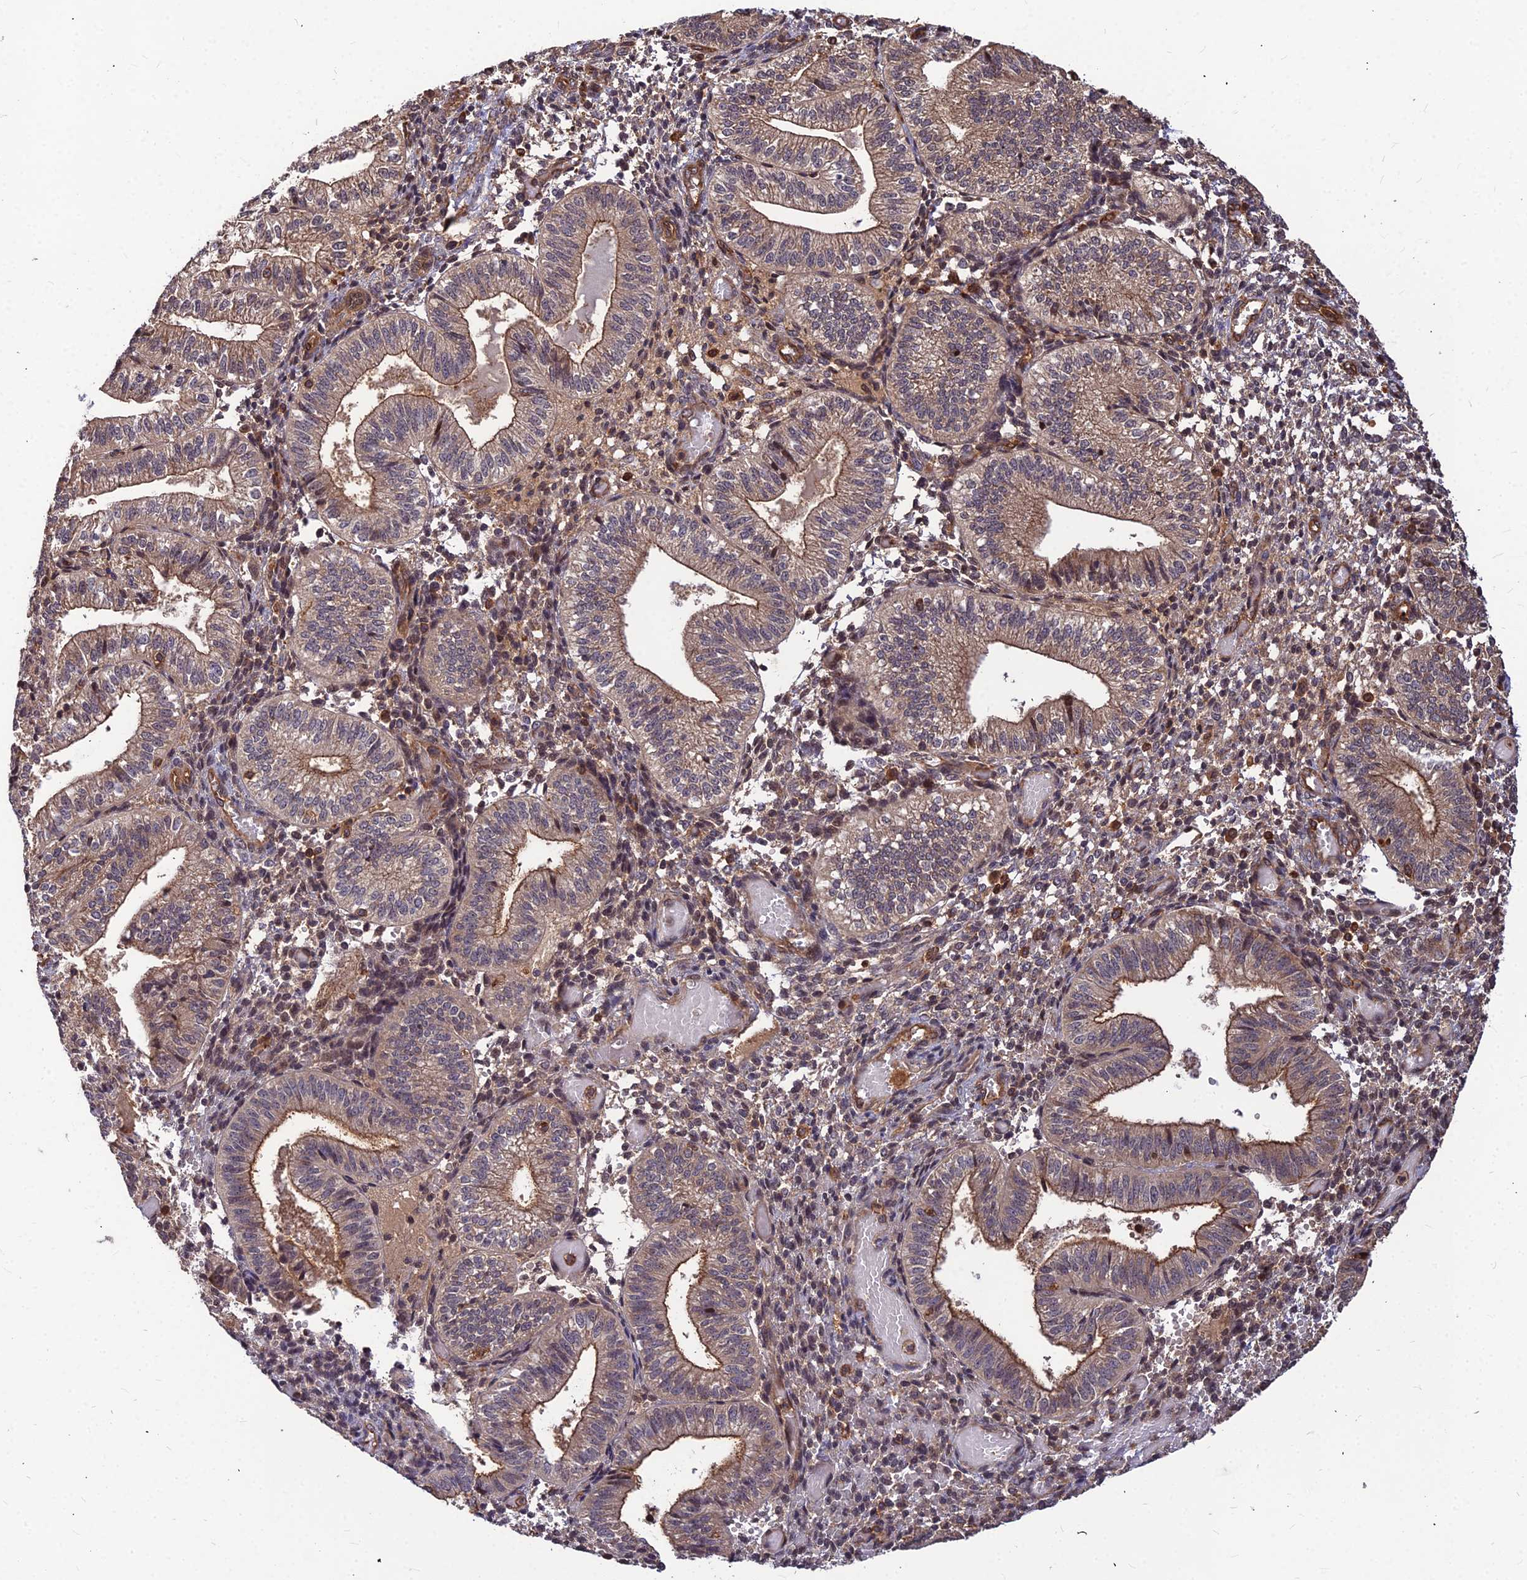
{"staining": {"intensity": "moderate", "quantity": "25%-75%", "location": "cytoplasmic/membranous,nuclear"}, "tissue": "endometrium", "cell_type": "Cells in endometrial stroma", "image_type": "normal", "snomed": [{"axis": "morphology", "description": "Normal tissue, NOS"}, {"axis": "topography", "description": "Endometrium"}], "caption": "IHC staining of normal endometrium, which reveals medium levels of moderate cytoplasmic/membranous,nuclear staining in about 25%-75% of cells in endometrial stroma indicating moderate cytoplasmic/membranous,nuclear protein expression. The staining was performed using DAB (3,3'-diaminobenzidine) (brown) for protein detection and nuclei were counterstained in hematoxylin (blue).", "gene": "ZNF467", "patient": {"sex": "female", "age": 34}}